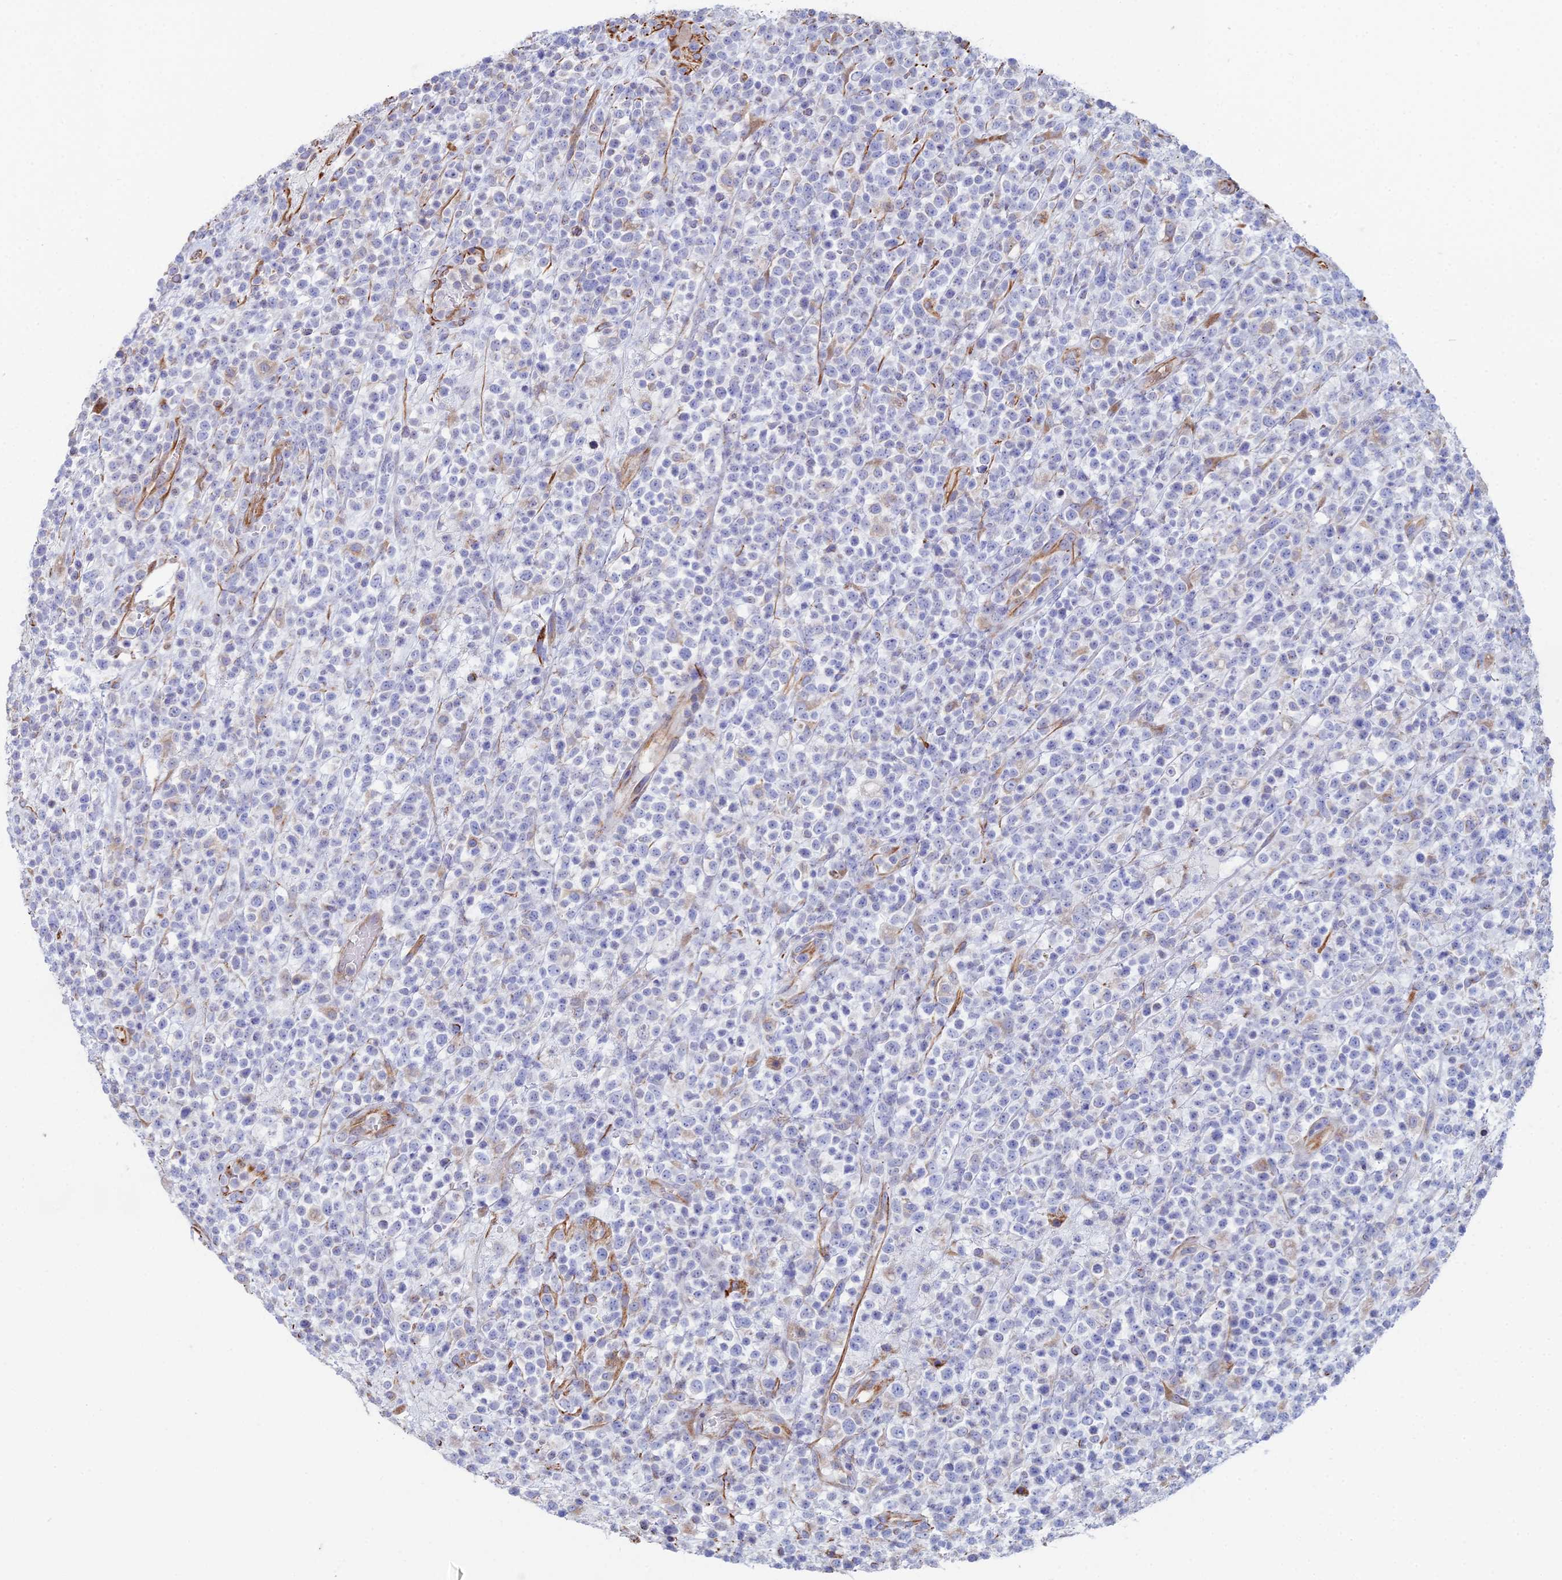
{"staining": {"intensity": "negative", "quantity": "none", "location": "none"}, "tissue": "lymphoma", "cell_type": "Tumor cells", "image_type": "cancer", "snomed": [{"axis": "morphology", "description": "Malignant lymphoma, non-Hodgkin's type, High grade"}, {"axis": "topography", "description": "Colon"}], "caption": "Tumor cells are negative for protein expression in human malignant lymphoma, non-Hodgkin's type (high-grade).", "gene": "CLVS2", "patient": {"sex": "female", "age": 53}}